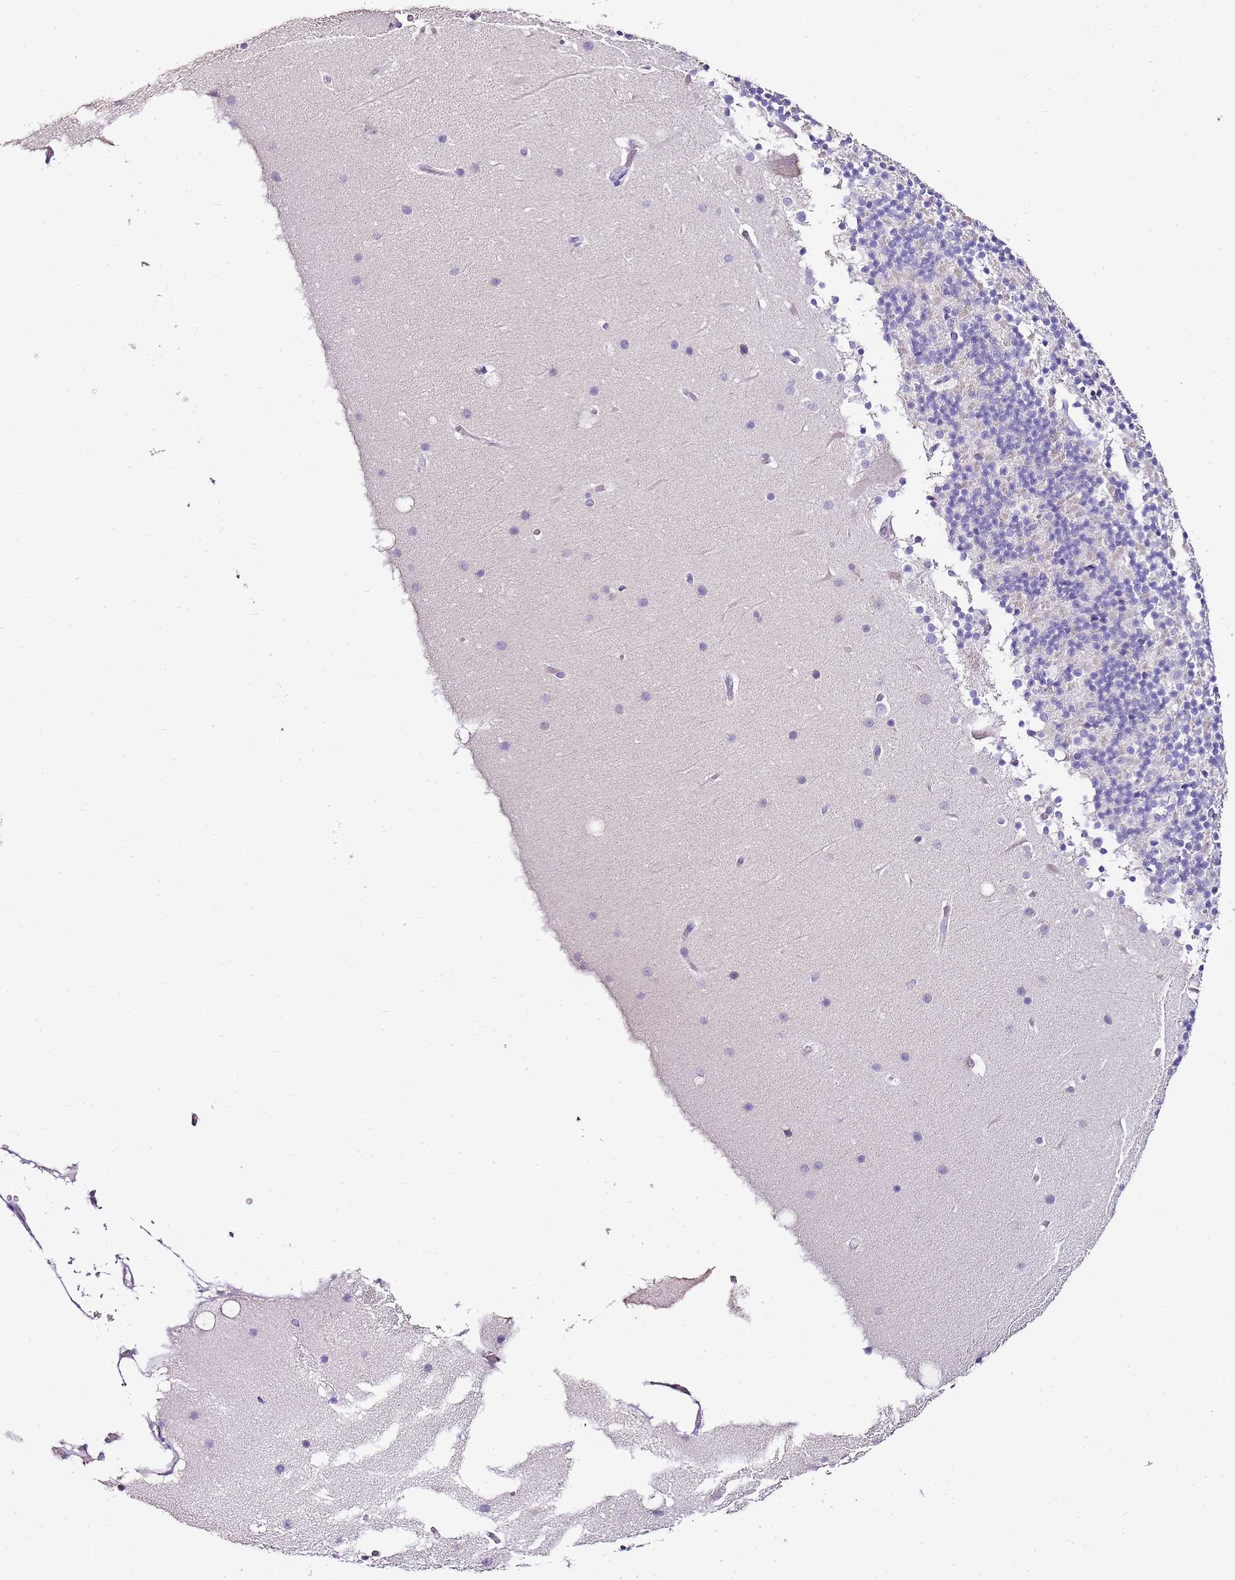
{"staining": {"intensity": "weak", "quantity": "25%-75%", "location": "cytoplasmic/membranous"}, "tissue": "cerebellum", "cell_type": "Cells in granular layer", "image_type": "normal", "snomed": [{"axis": "morphology", "description": "Normal tissue, NOS"}, {"axis": "topography", "description": "Cerebellum"}], "caption": "A brown stain highlights weak cytoplasmic/membranous staining of a protein in cells in granular layer of normal cerebellum. The staining was performed using DAB (3,3'-diaminobenzidine) to visualize the protein expression in brown, while the nuclei were stained in blue with hematoxylin (Magnification: 20x).", "gene": "ZBP1", "patient": {"sex": "male", "age": 57}}